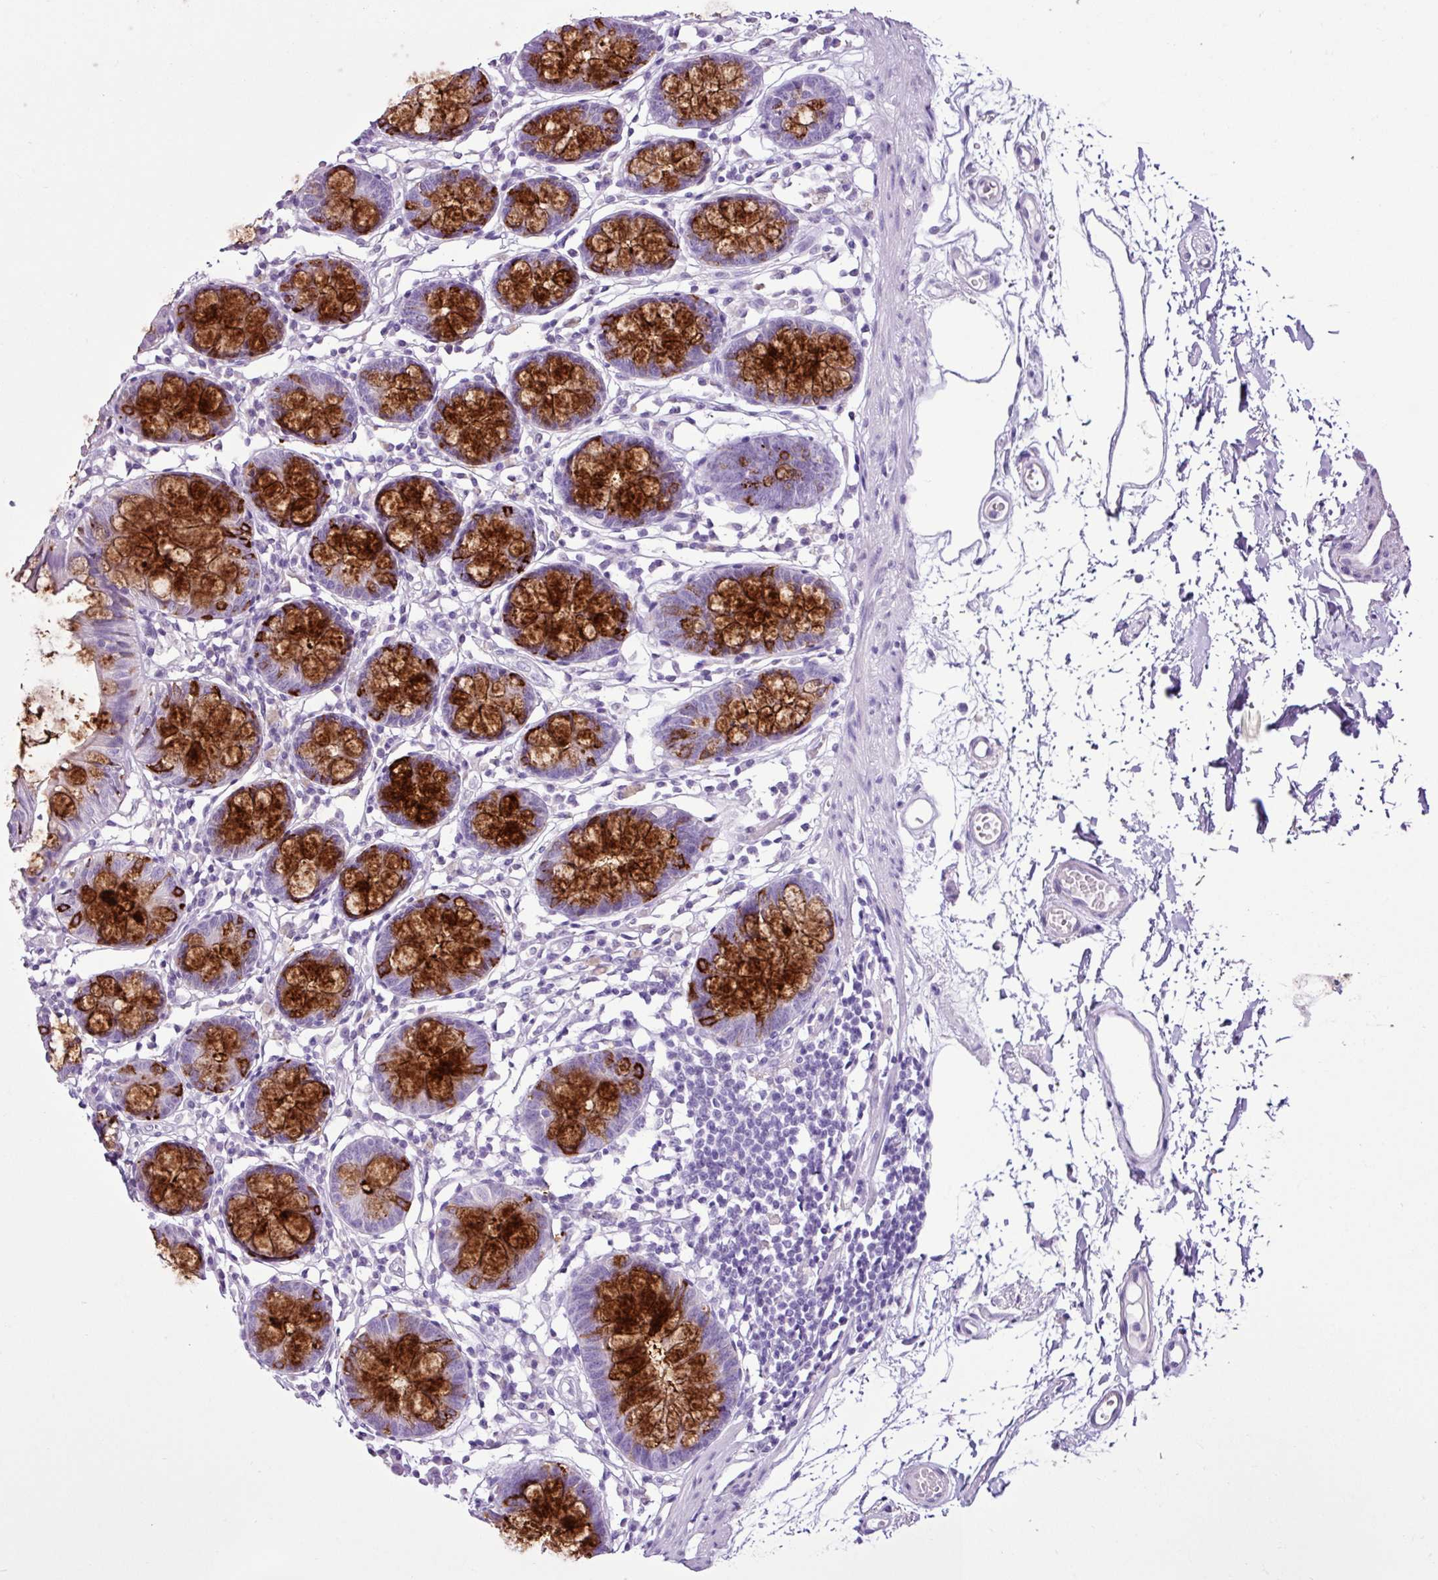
{"staining": {"intensity": "negative", "quantity": "none", "location": "none"}, "tissue": "colon", "cell_type": "Endothelial cells", "image_type": "normal", "snomed": [{"axis": "morphology", "description": "Normal tissue, NOS"}, {"axis": "topography", "description": "Colon"}], "caption": "Endothelial cells show no significant positivity in normal colon. (Stains: DAB immunohistochemistry with hematoxylin counter stain, Microscopy: brightfield microscopy at high magnification).", "gene": "PGR", "patient": {"sex": "female", "age": 84}}